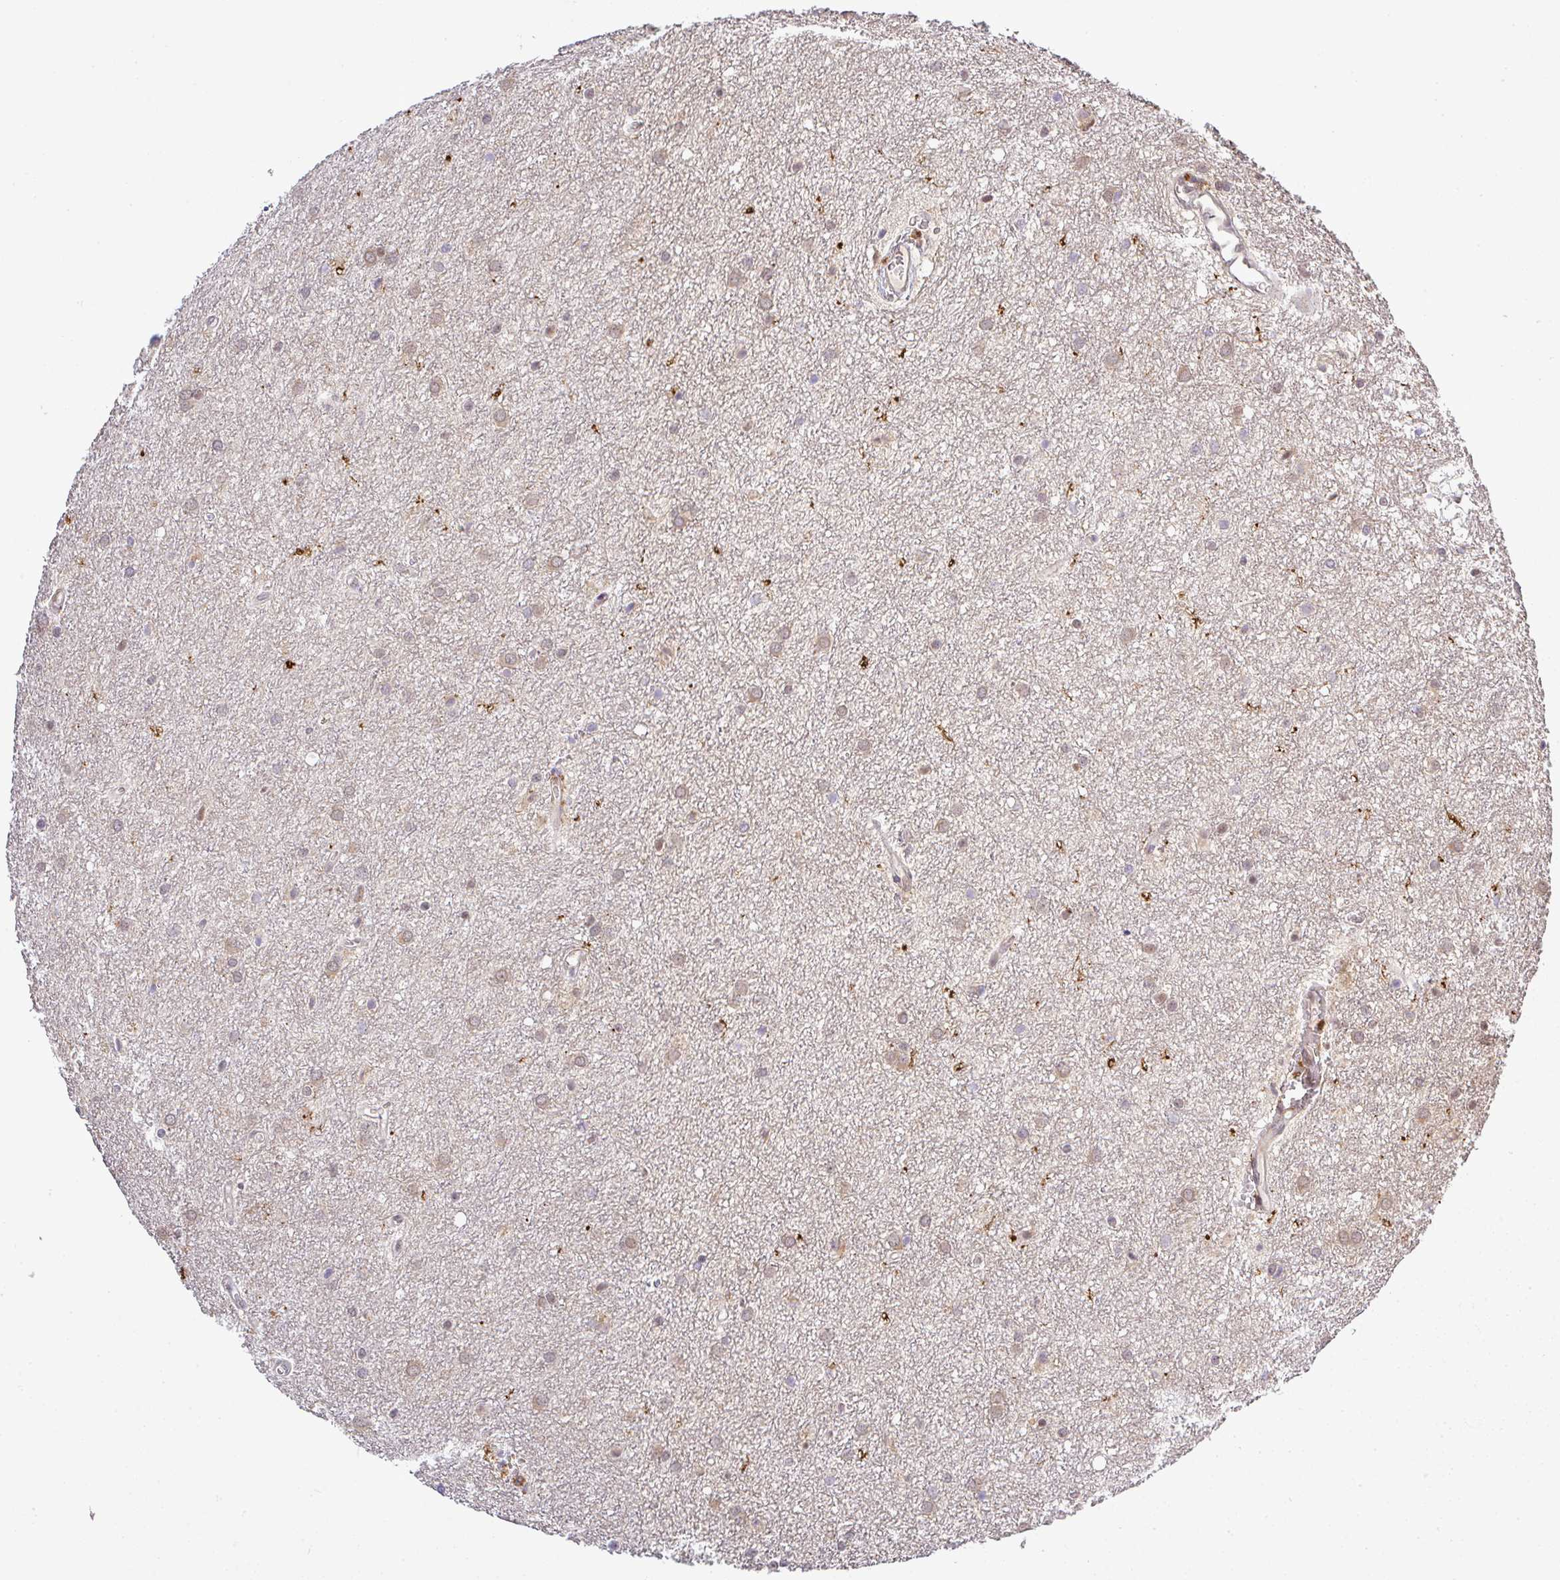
{"staining": {"intensity": "weak", "quantity": "25%-75%", "location": "cytoplasmic/membranous"}, "tissue": "glioma", "cell_type": "Tumor cells", "image_type": "cancer", "snomed": [{"axis": "morphology", "description": "Glioma, malignant, Low grade"}, {"axis": "topography", "description": "Cerebellum"}], "caption": "Protein staining of glioma tissue displays weak cytoplasmic/membranous staining in approximately 25%-75% of tumor cells. The protein is shown in brown color, while the nuclei are stained blue.", "gene": "FAM153A", "patient": {"sex": "female", "age": 5}}